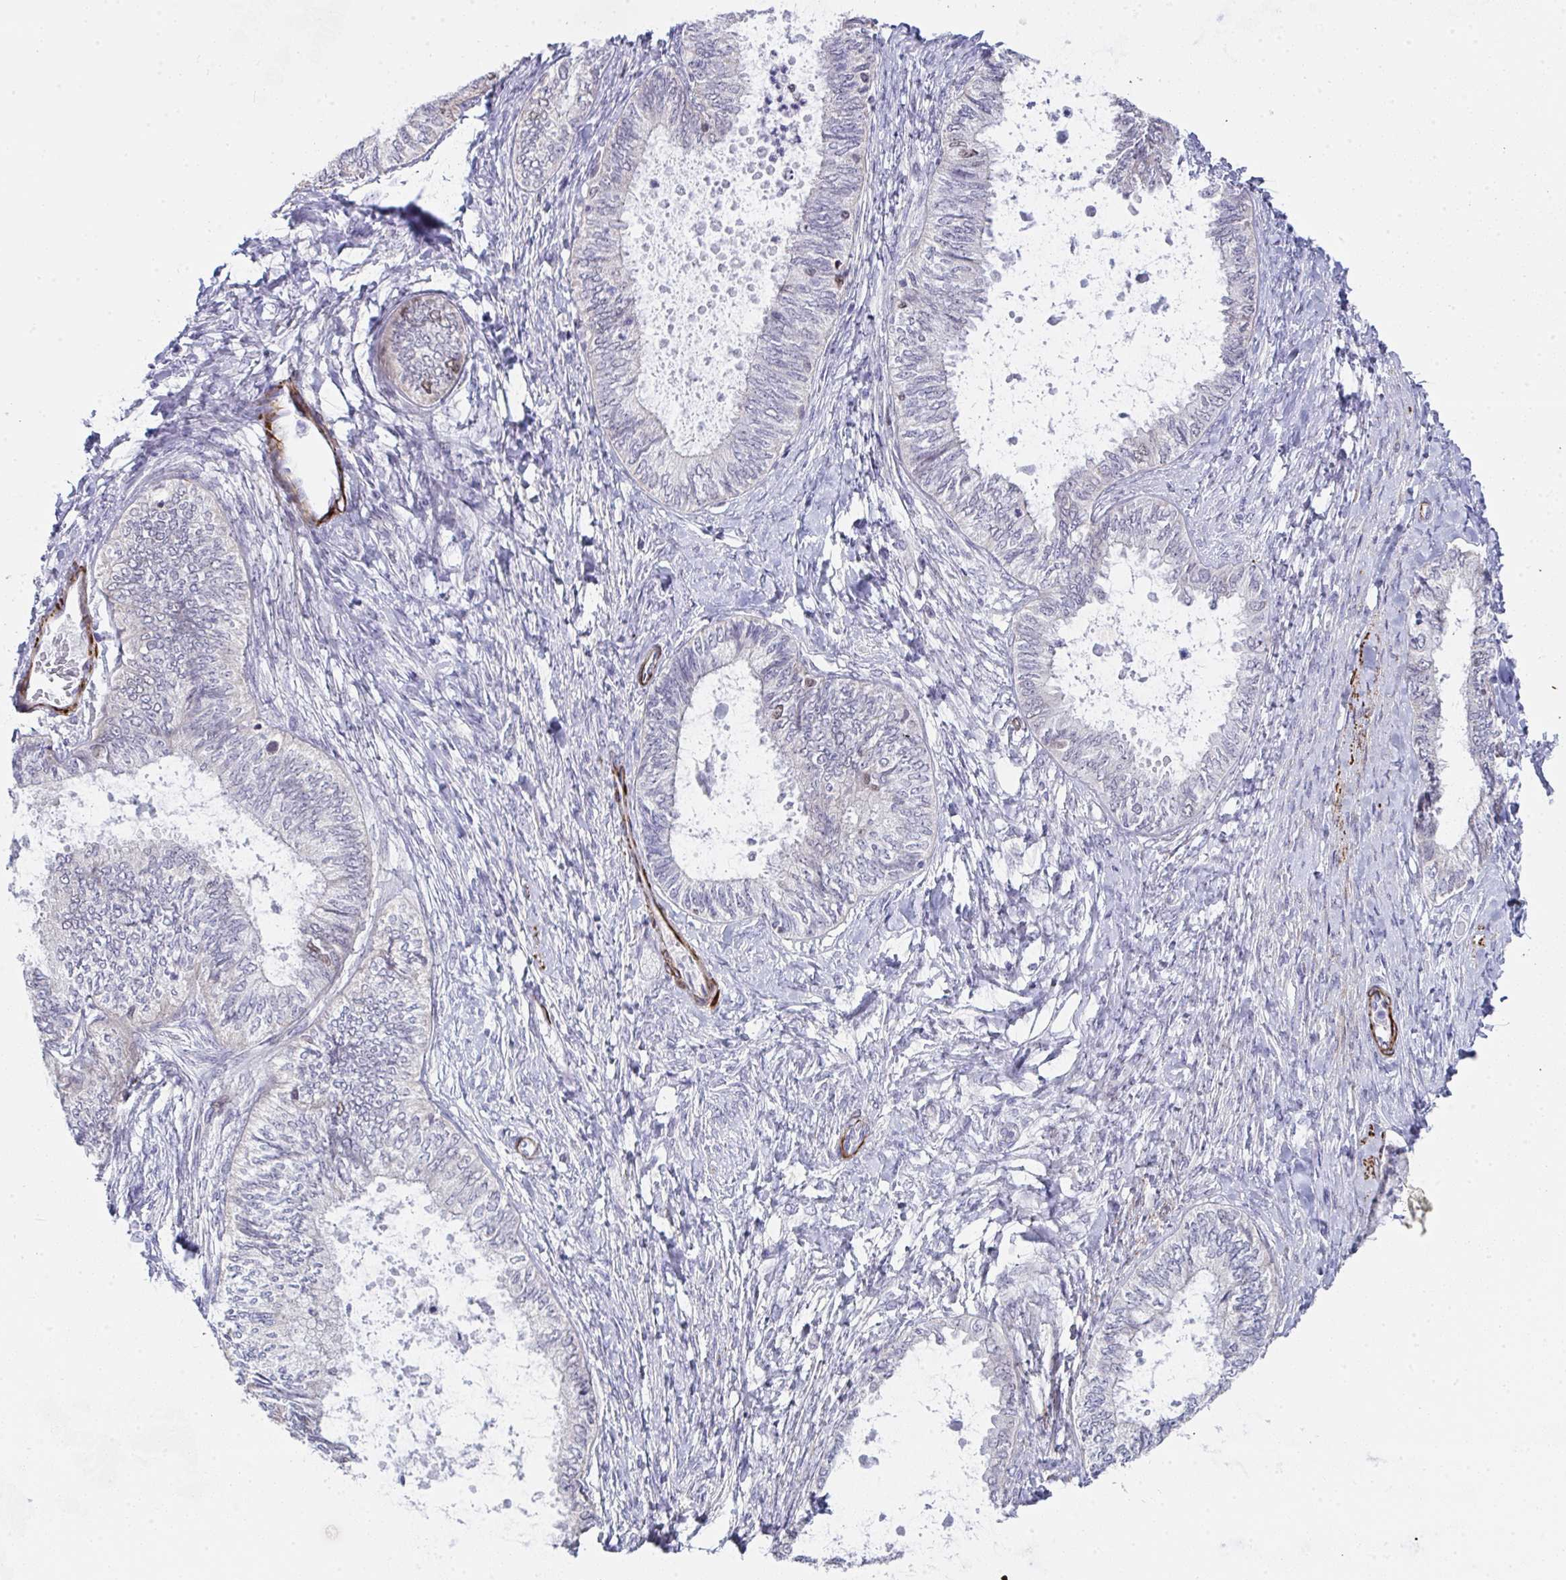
{"staining": {"intensity": "weak", "quantity": "<25%", "location": "nuclear"}, "tissue": "ovarian cancer", "cell_type": "Tumor cells", "image_type": "cancer", "snomed": [{"axis": "morphology", "description": "Carcinoma, endometroid"}, {"axis": "topography", "description": "Ovary"}], "caption": "Tumor cells show no significant protein staining in ovarian endometroid carcinoma. (Stains: DAB immunohistochemistry (IHC) with hematoxylin counter stain, Microscopy: brightfield microscopy at high magnification).", "gene": "GINS2", "patient": {"sex": "female", "age": 70}}